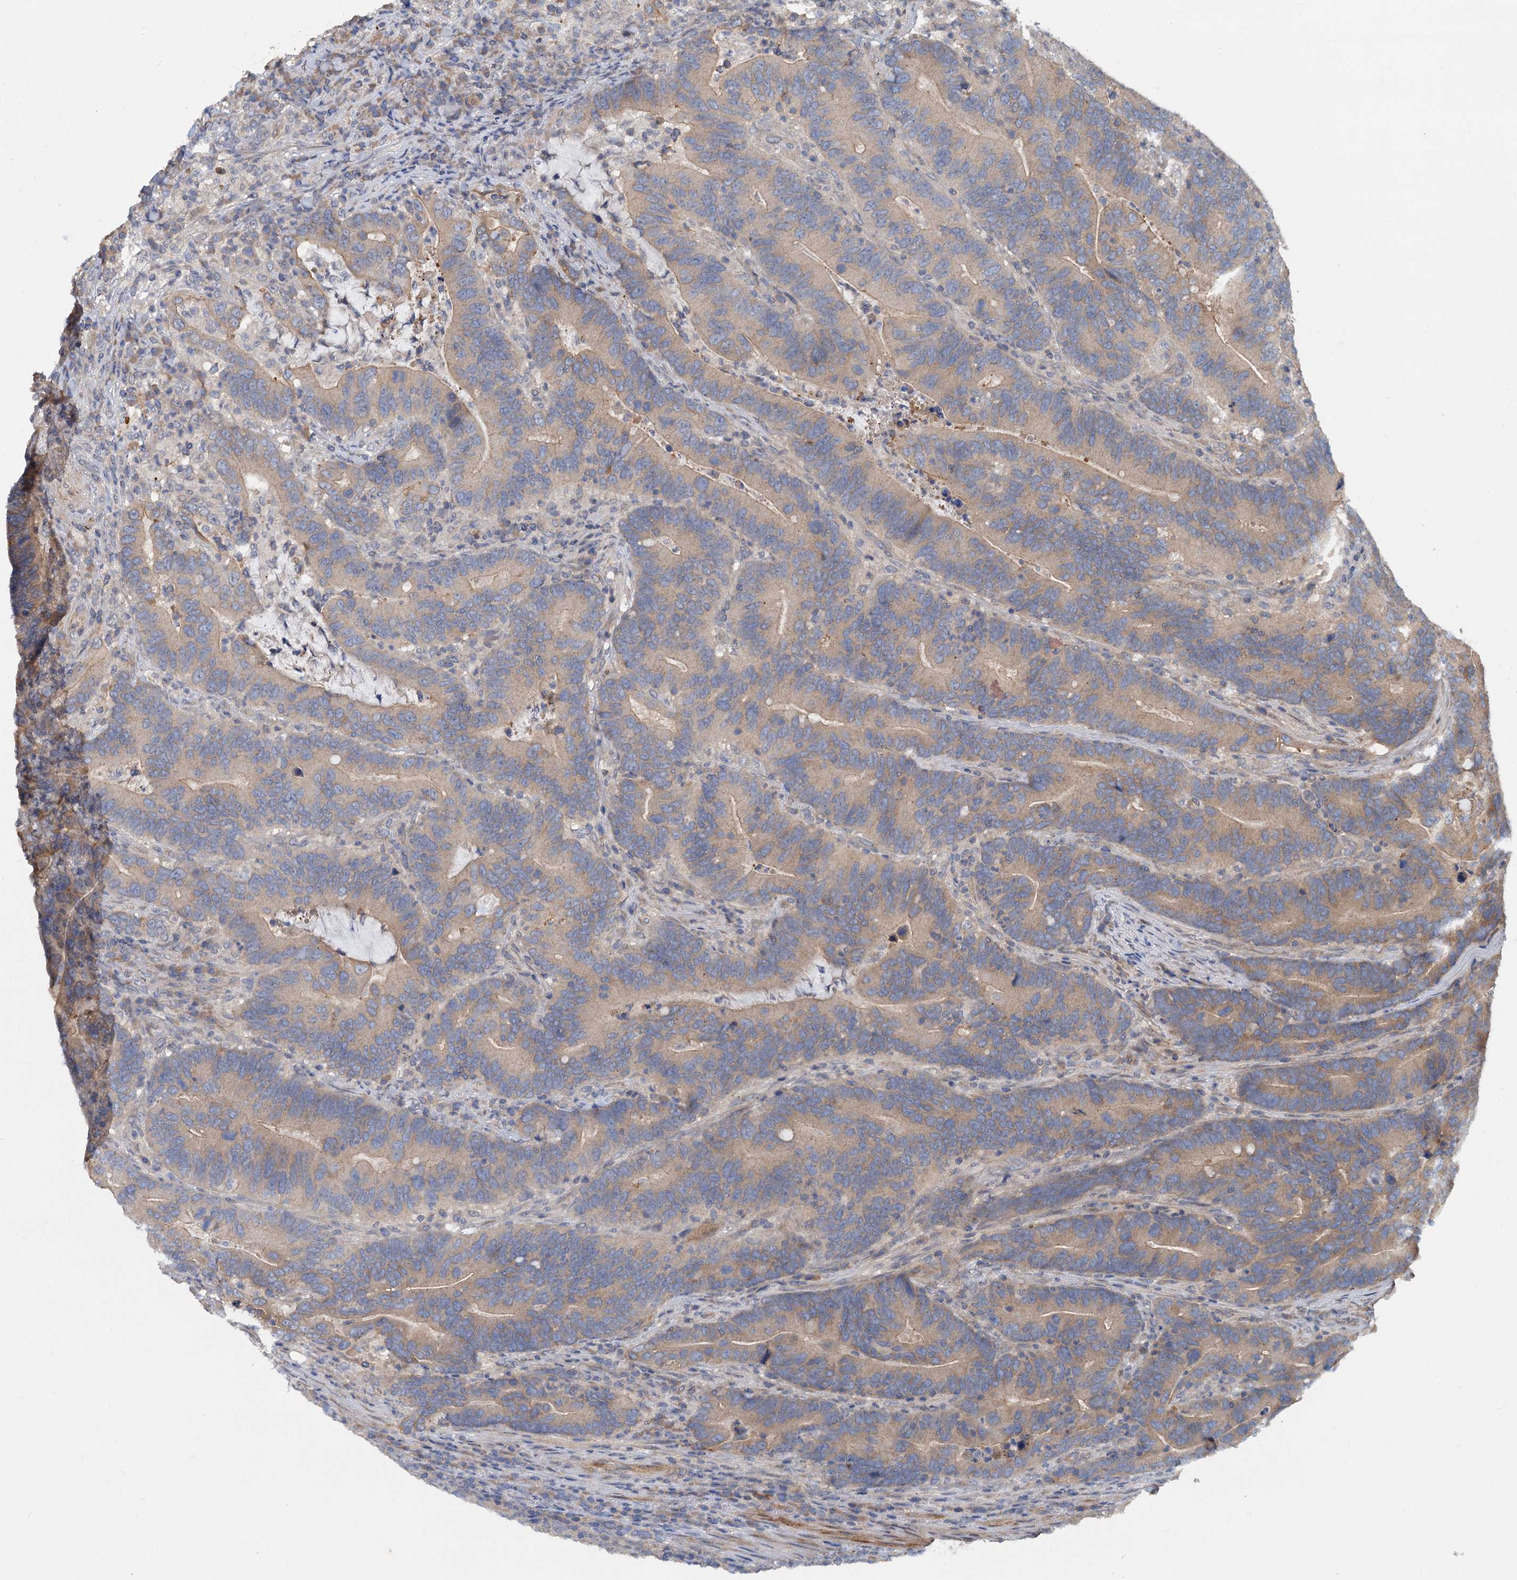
{"staining": {"intensity": "weak", "quantity": ">75%", "location": "cytoplasmic/membranous"}, "tissue": "colorectal cancer", "cell_type": "Tumor cells", "image_type": "cancer", "snomed": [{"axis": "morphology", "description": "Adenocarcinoma, NOS"}, {"axis": "topography", "description": "Colon"}], "caption": "There is low levels of weak cytoplasmic/membranous staining in tumor cells of colorectal adenocarcinoma, as demonstrated by immunohistochemical staining (brown color).", "gene": "ZNF324", "patient": {"sex": "female", "age": 66}}